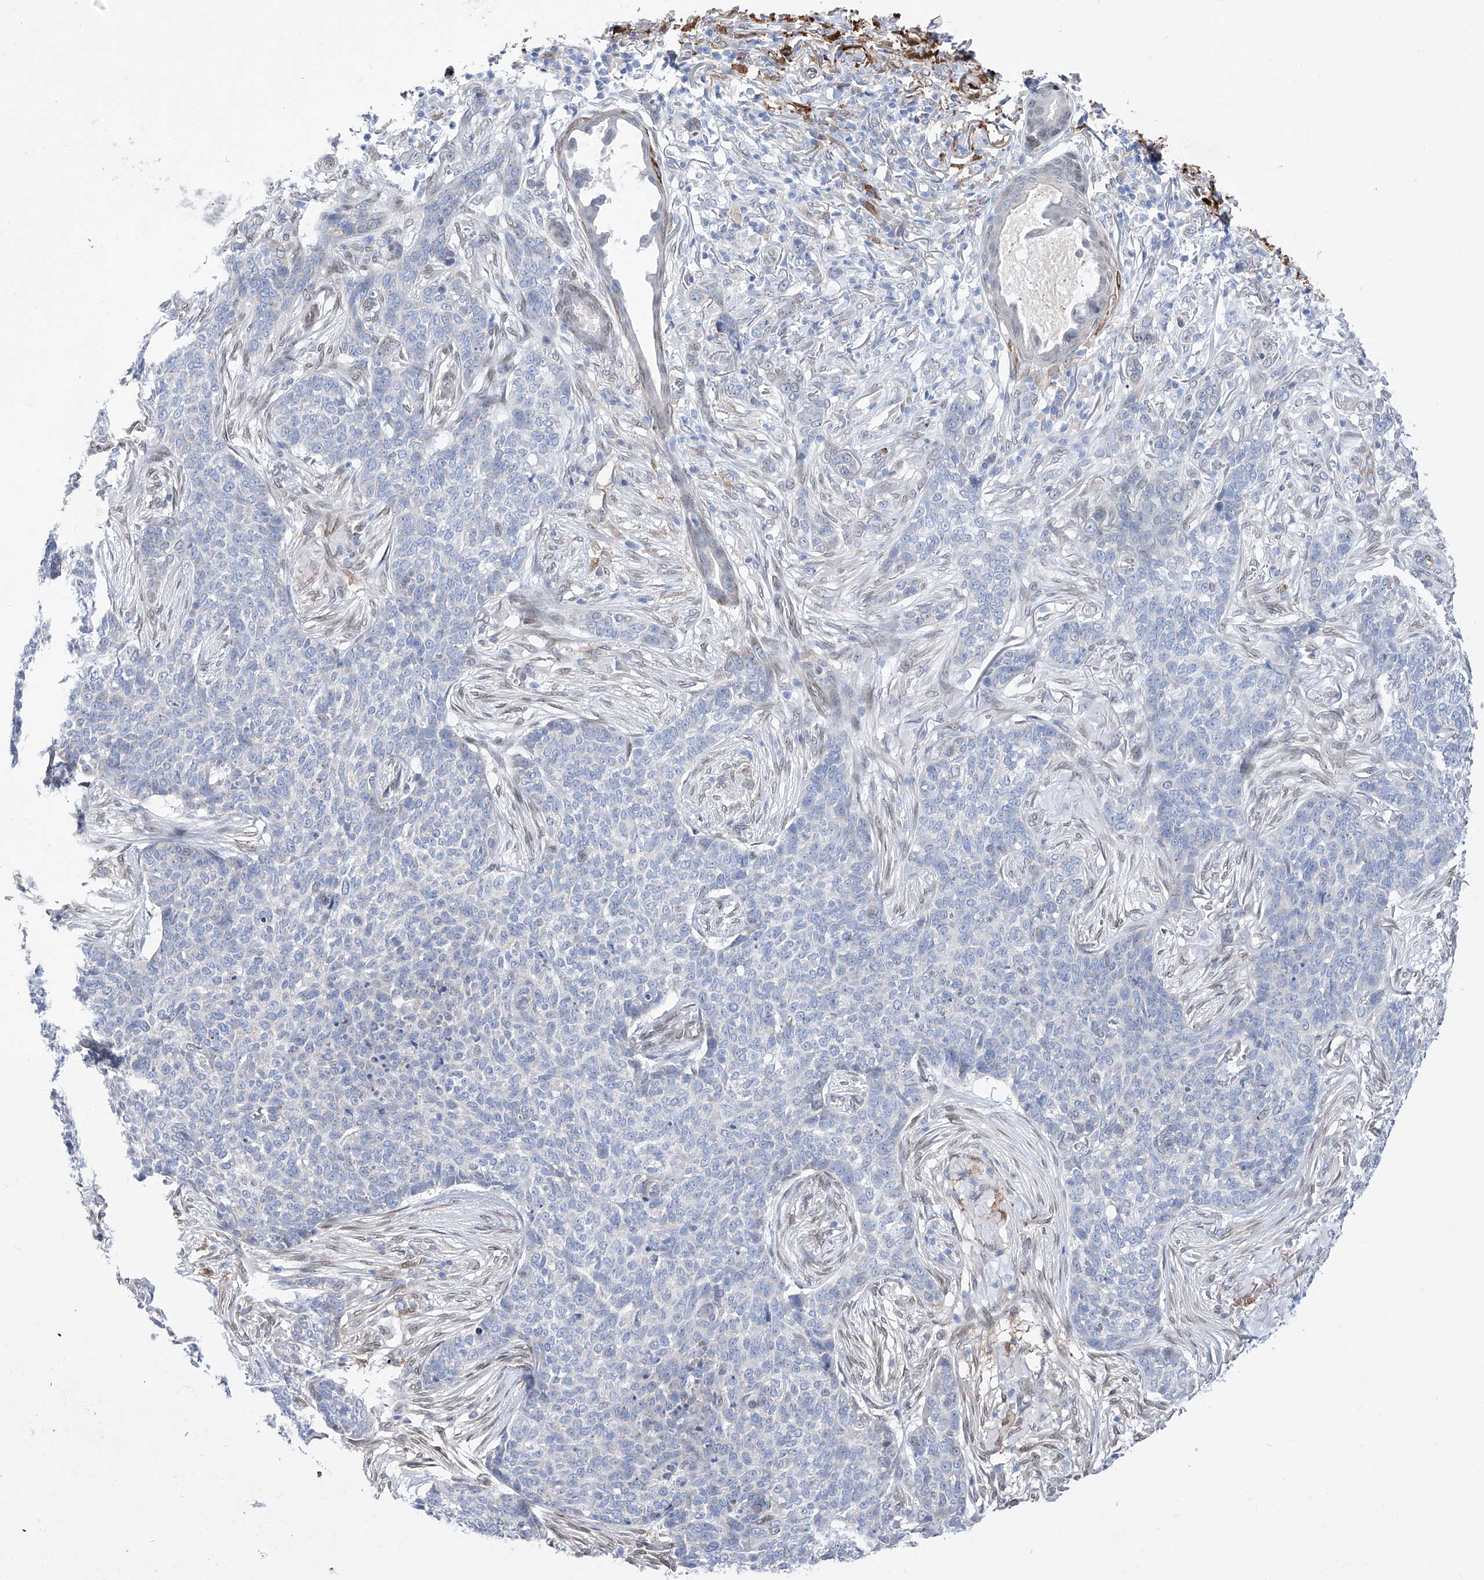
{"staining": {"intensity": "negative", "quantity": "none", "location": "none"}, "tissue": "skin cancer", "cell_type": "Tumor cells", "image_type": "cancer", "snomed": [{"axis": "morphology", "description": "Basal cell carcinoma"}, {"axis": "topography", "description": "Skin"}], "caption": "This is an immunohistochemistry photomicrograph of human skin cancer. There is no positivity in tumor cells.", "gene": "LCLAT1", "patient": {"sex": "male", "age": 85}}